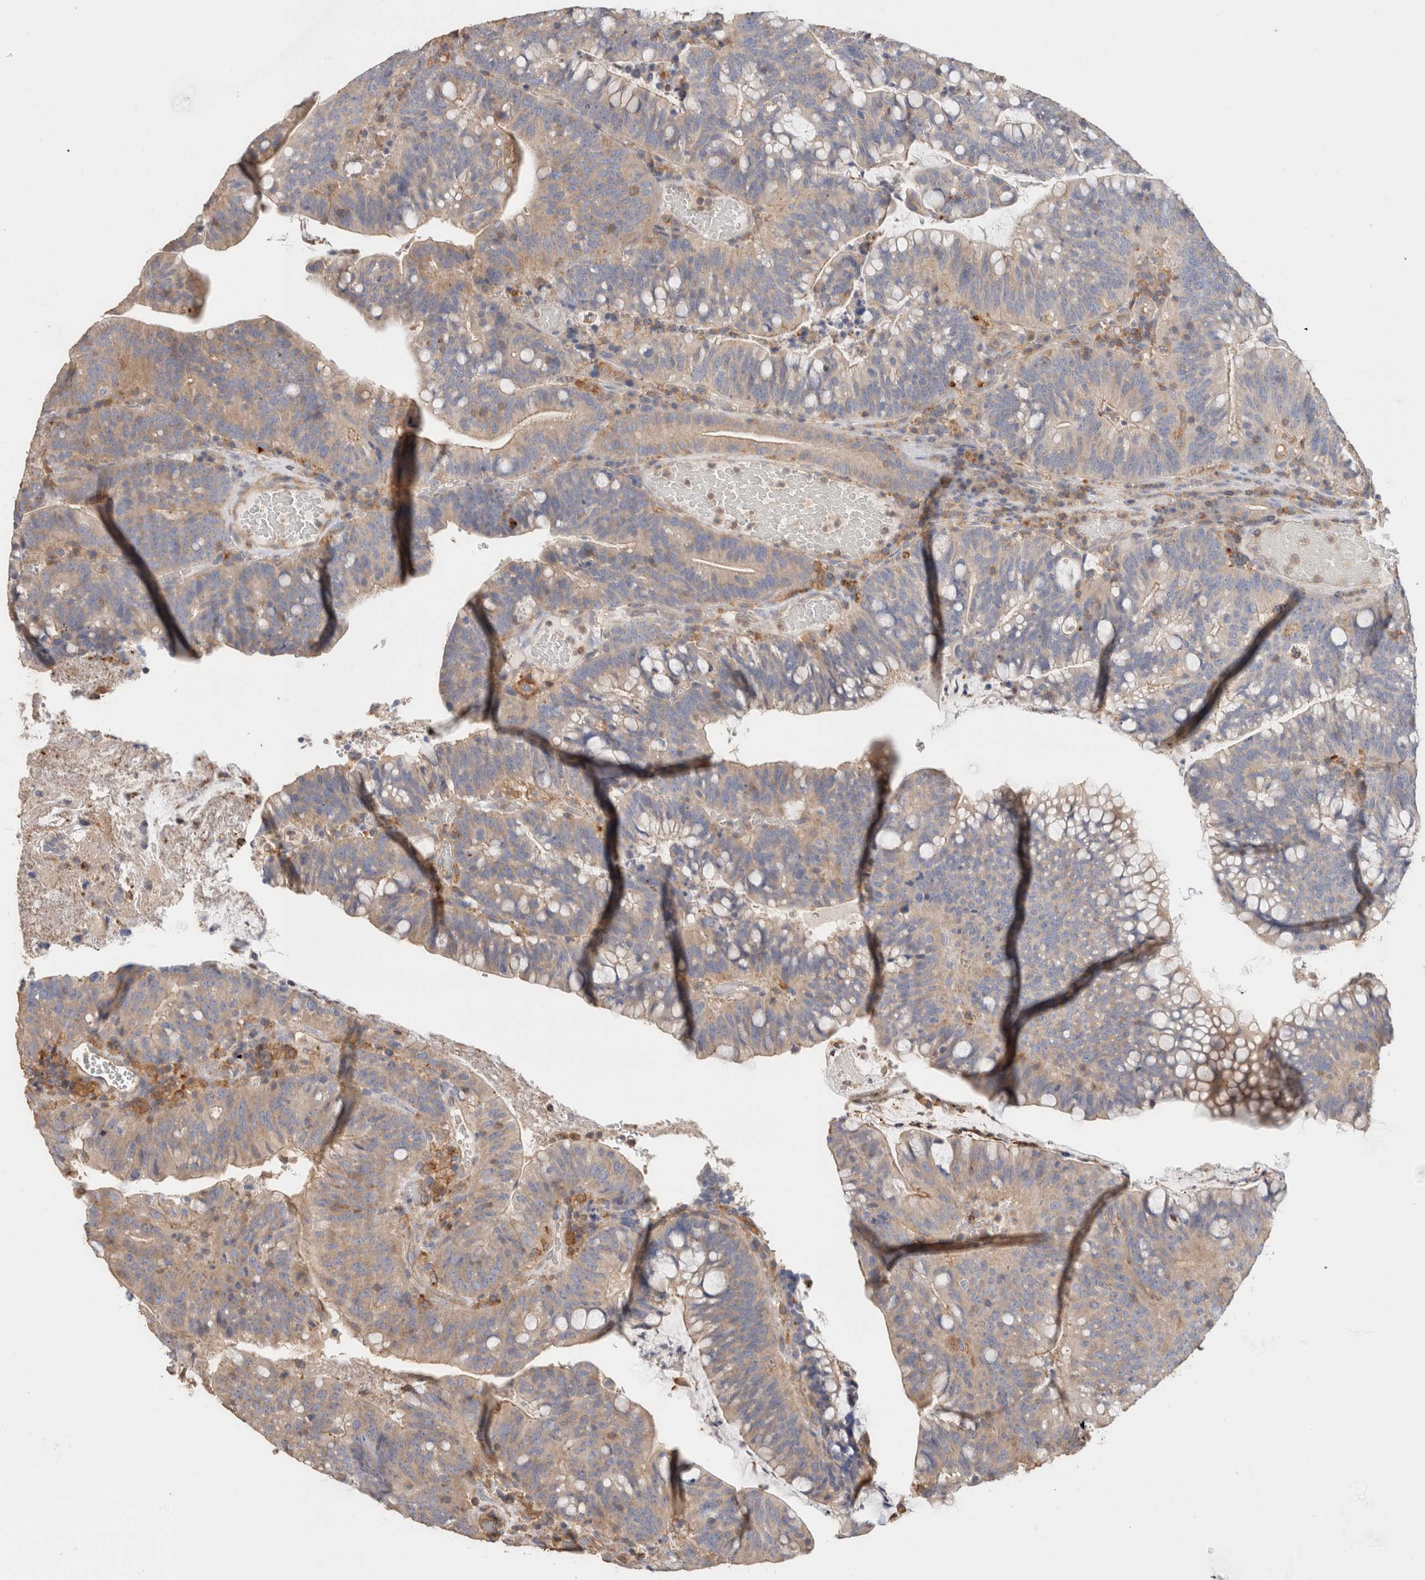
{"staining": {"intensity": "weak", "quantity": "<25%", "location": "cytoplasmic/membranous"}, "tissue": "colorectal cancer", "cell_type": "Tumor cells", "image_type": "cancer", "snomed": [{"axis": "morphology", "description": "Adenocarcinoma, NOS"}, {"axis": "topography", "description": "Colon"}], "caption": "This is an immunohistochemistry photomicrograph of colorectal adenocarcinoma. There is no expression in tumor cells.", "gene": "CFAP418", "patient": {"sex": "female", "age": 66}}